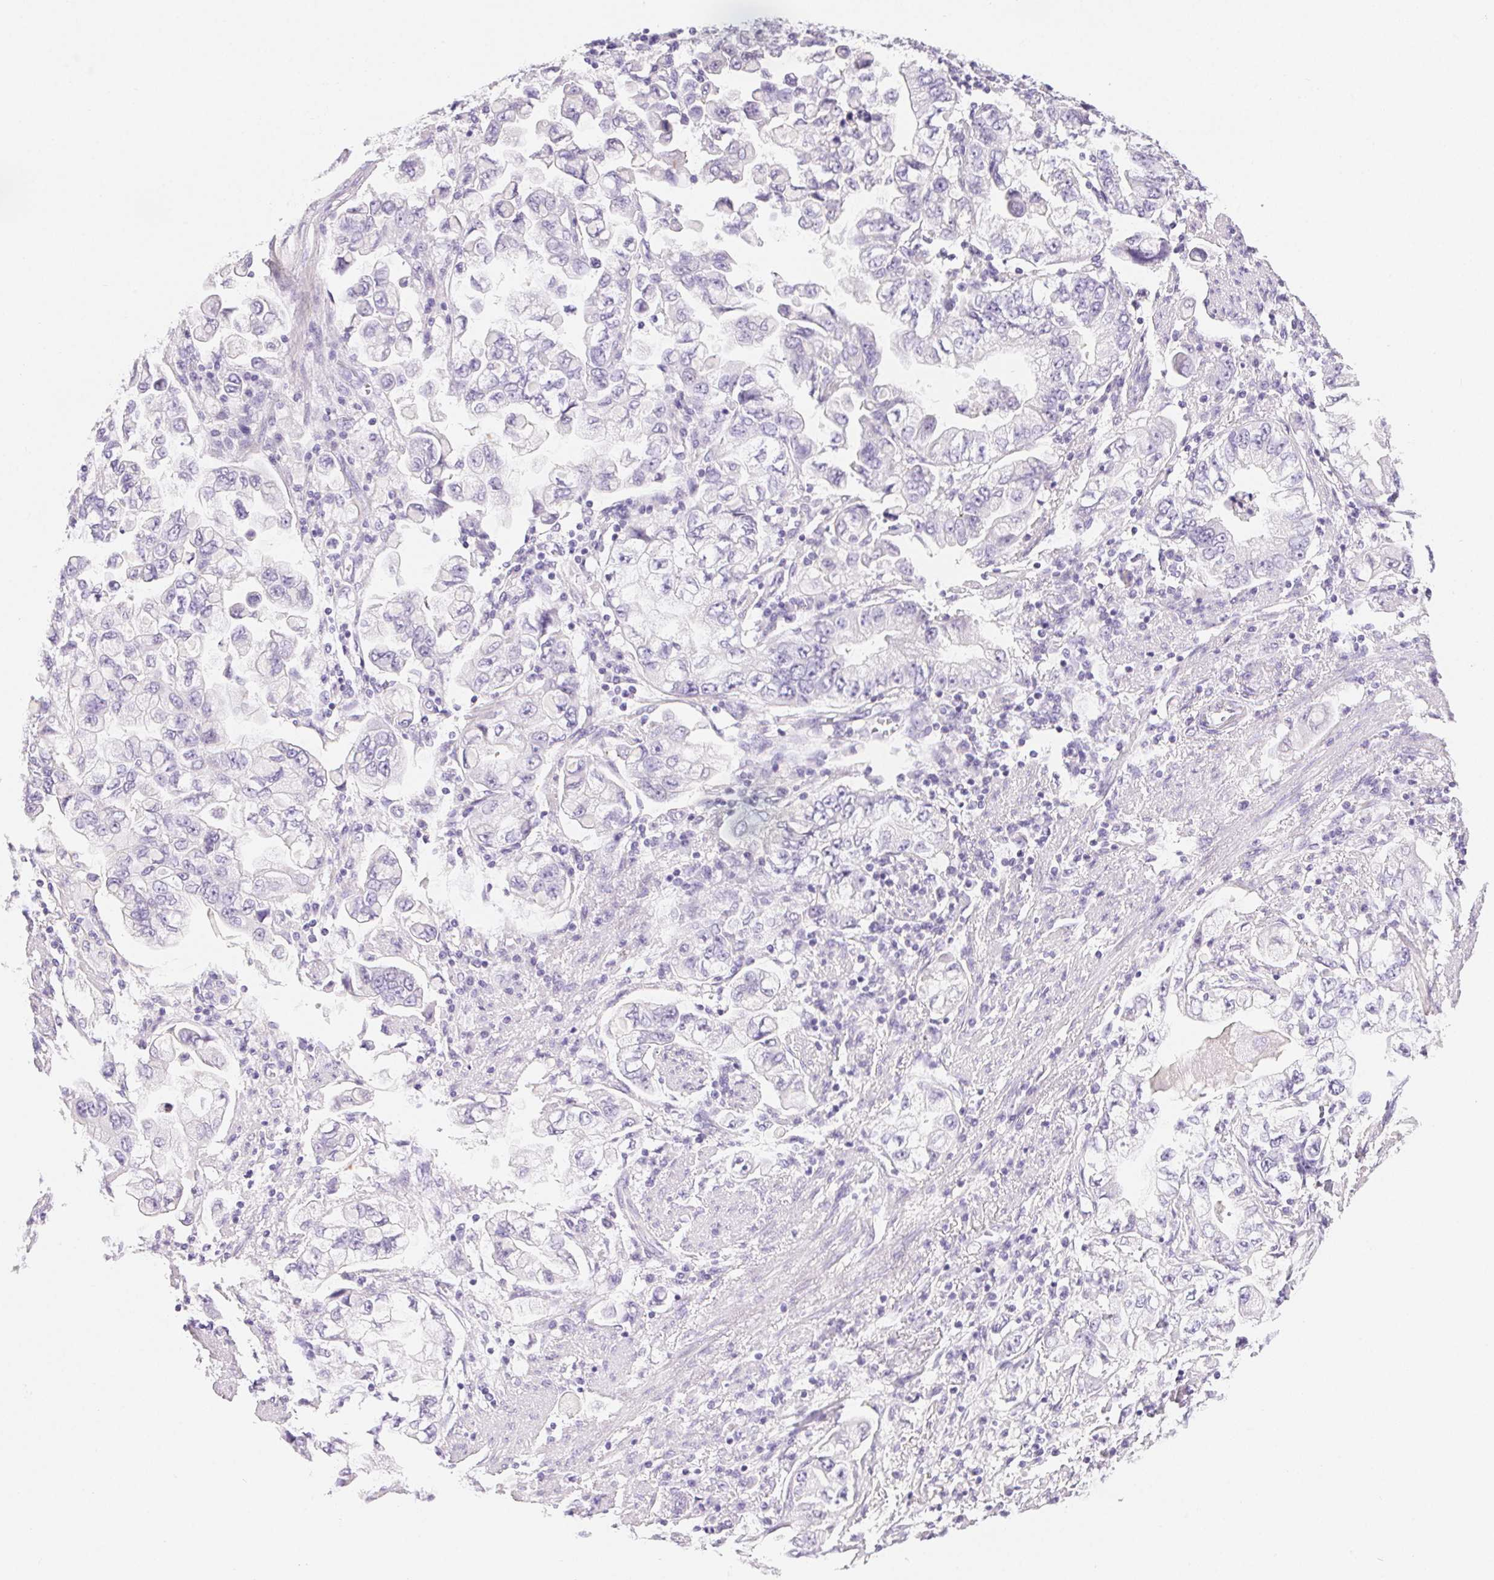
{"staining": {"intensity": "negative", "quantity": "none", "location": "none"}, "tissue": "stomach cancer", "cell_type": "Tumor cells", "image_type": "cancer", "snomed": [{"axis": "morphology", "description": "Adenocarcinoma, NOS"}, {"axis": "topography", "description": "Stomach, lower"}], "caption": "IHC image of adenocarcinoma (stomach) stained for a protein (brown), which demonstrates no expression in tumor cells.", "gene": "CLDN16", "patient": {"sex": "female", "age": 93}}